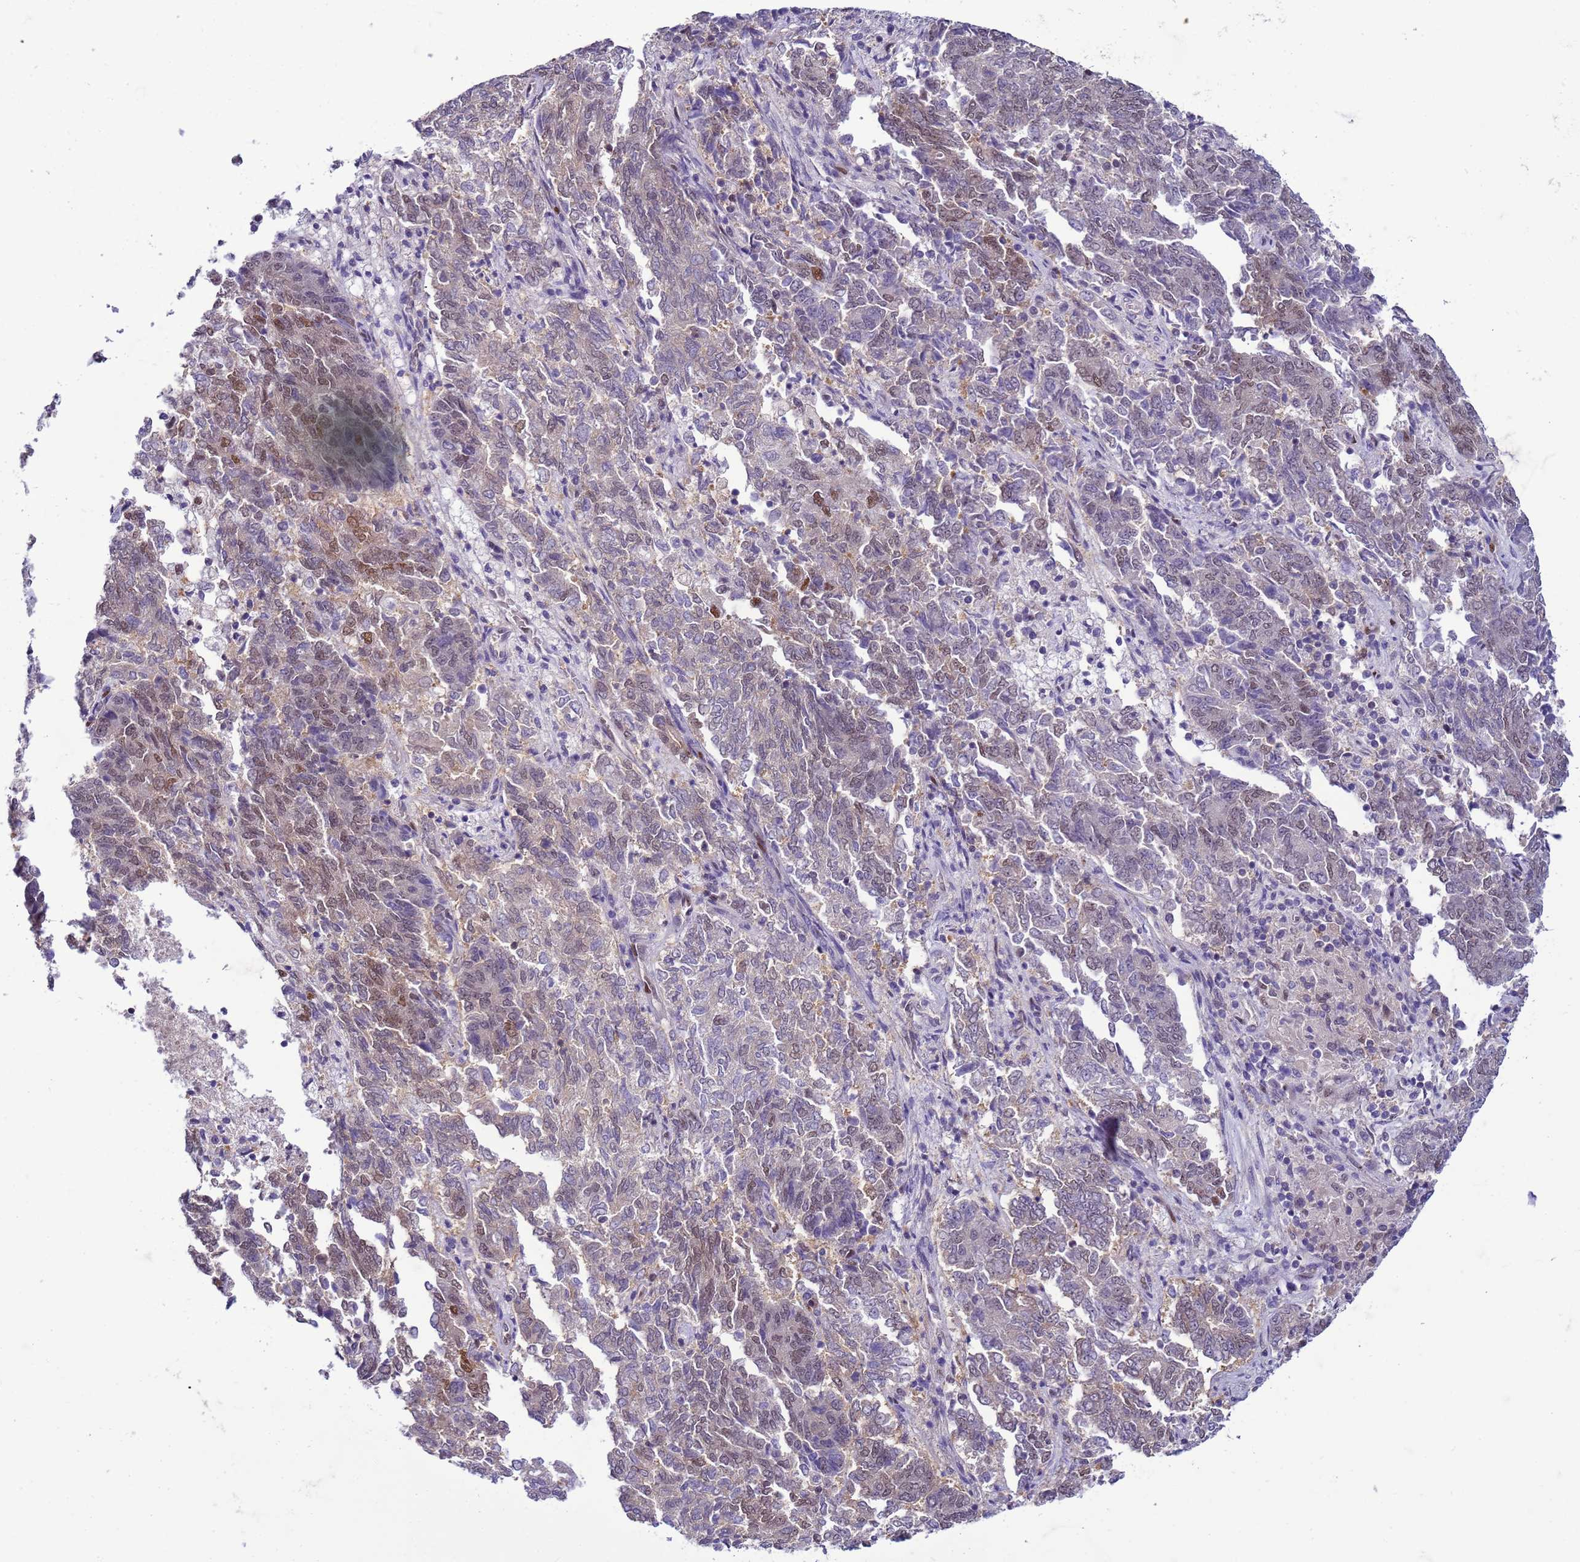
{"staining": {"intensity": "moderate", "quantity": "<25%", "location": "nuclear"}, "tissue": "endometrial cancer", "cell_type": "Tumor cells", "image_type": "cancer", "snomed": [{"axis": "morphology", "description": "Adenocarcinoma, NOS"}, {"axis": "topography", "description": "Endometrium"}], "caption": "A brown stain labels moderate nuclear expression of a protein in endometrial adenocarcinoma tumor cells.", "gene": "DDI2", "patient": {"sex": "female", "age": 80}}